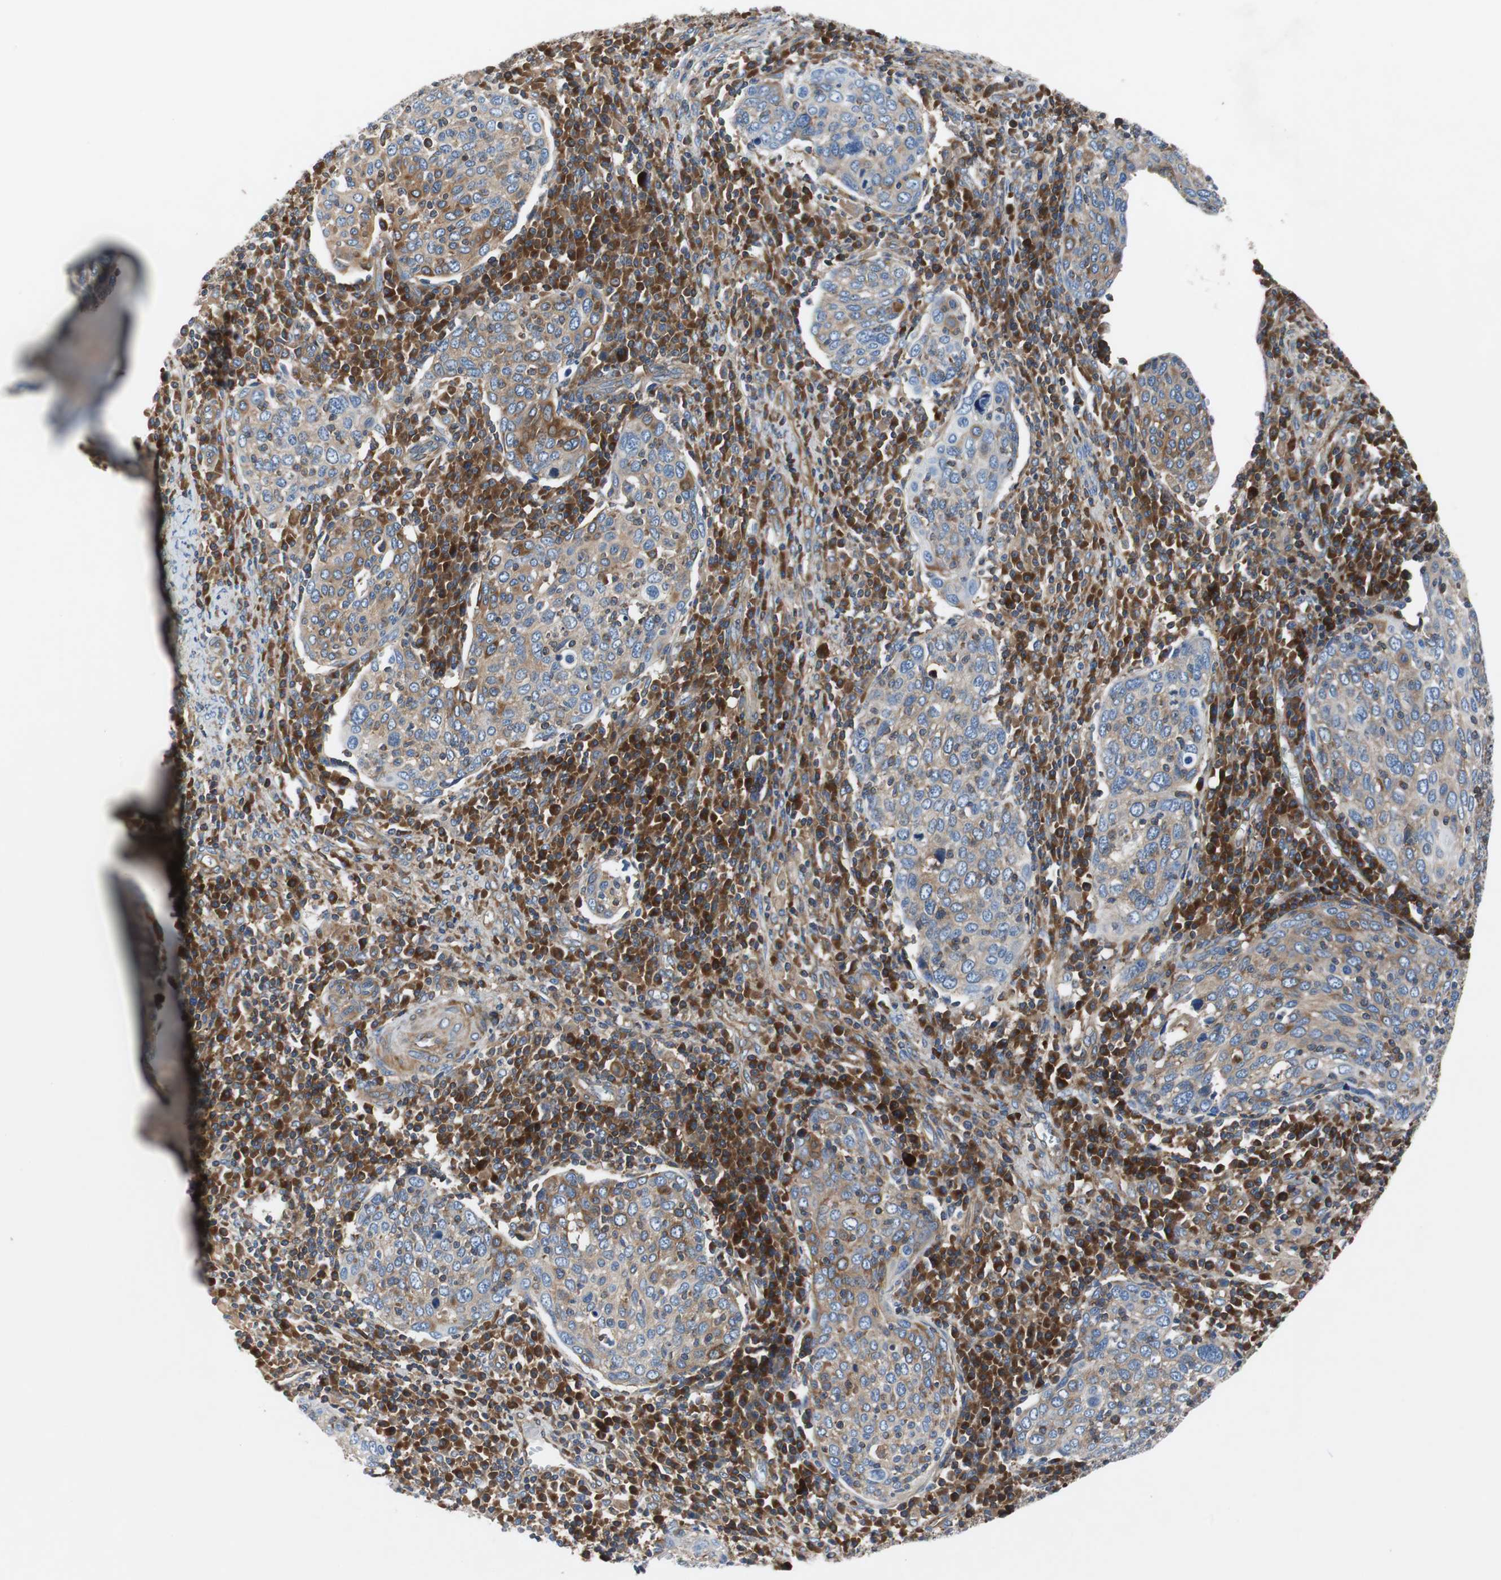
{"staining": {"intensity": "moderate", "quantity": ">75%", "location": "cytoplasmic/membranous"}, "tissue": "cervical cancer", "cell_type": "Tumor cells", "image_type": "cancer", "snomed": [{"axis": "morphology", "description": "Squamous cell carcinoma, NOS"}, {"axis": "topography", "description": "Cervix"}], "caption": "This histopathology image demonstrates IHC staining of human squamous cell carcinoma (cervical), with medium moderate cytoplasmic/membranous positivity in about >75% of tumor cells.", "gene": "GYS1", "patient": {"sex": "female", "age": 40}}